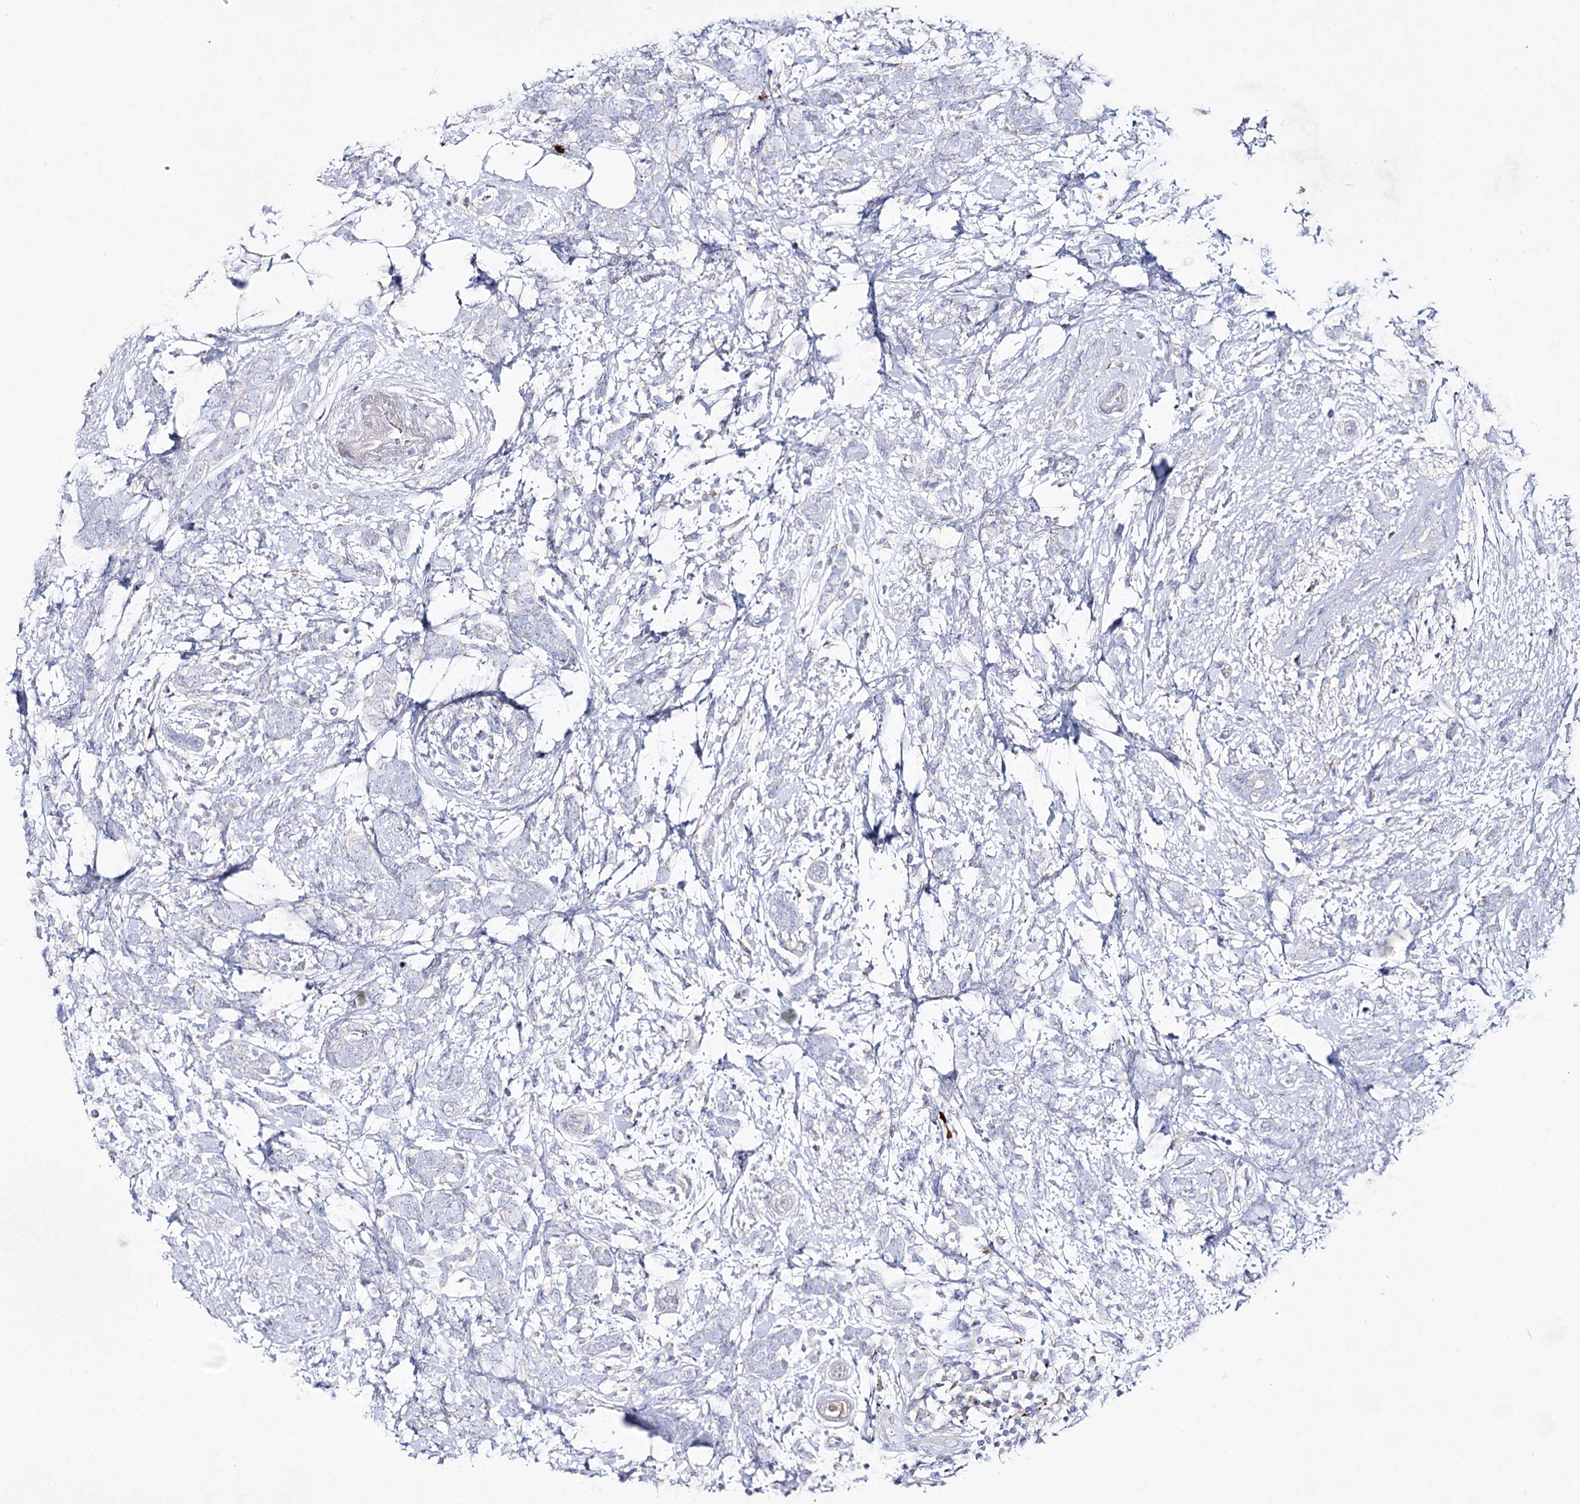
{"staining": {"intensity": "negative", "quantity": "none", "location": "none"}, "tissue": "breast cancer", "cell_type": "Tumor cells", "image_type": "cancer", "snomed": [{"axis": "morphology", "description": "Lobular carcinoma"}, {"axis": "topography", "description": "Breast"}], "caption": "Immunohistochemistry of human lobular carcinoma (breast) exhibits no positivity in tumor cells. The staining is performed using DAB (3,3'-diaminobenzidine) brown chromogen with nuclei counter-stained in using hematoxylin.", "gene": "NAGLU", "patient": {"sex": "female", "age": 58}}